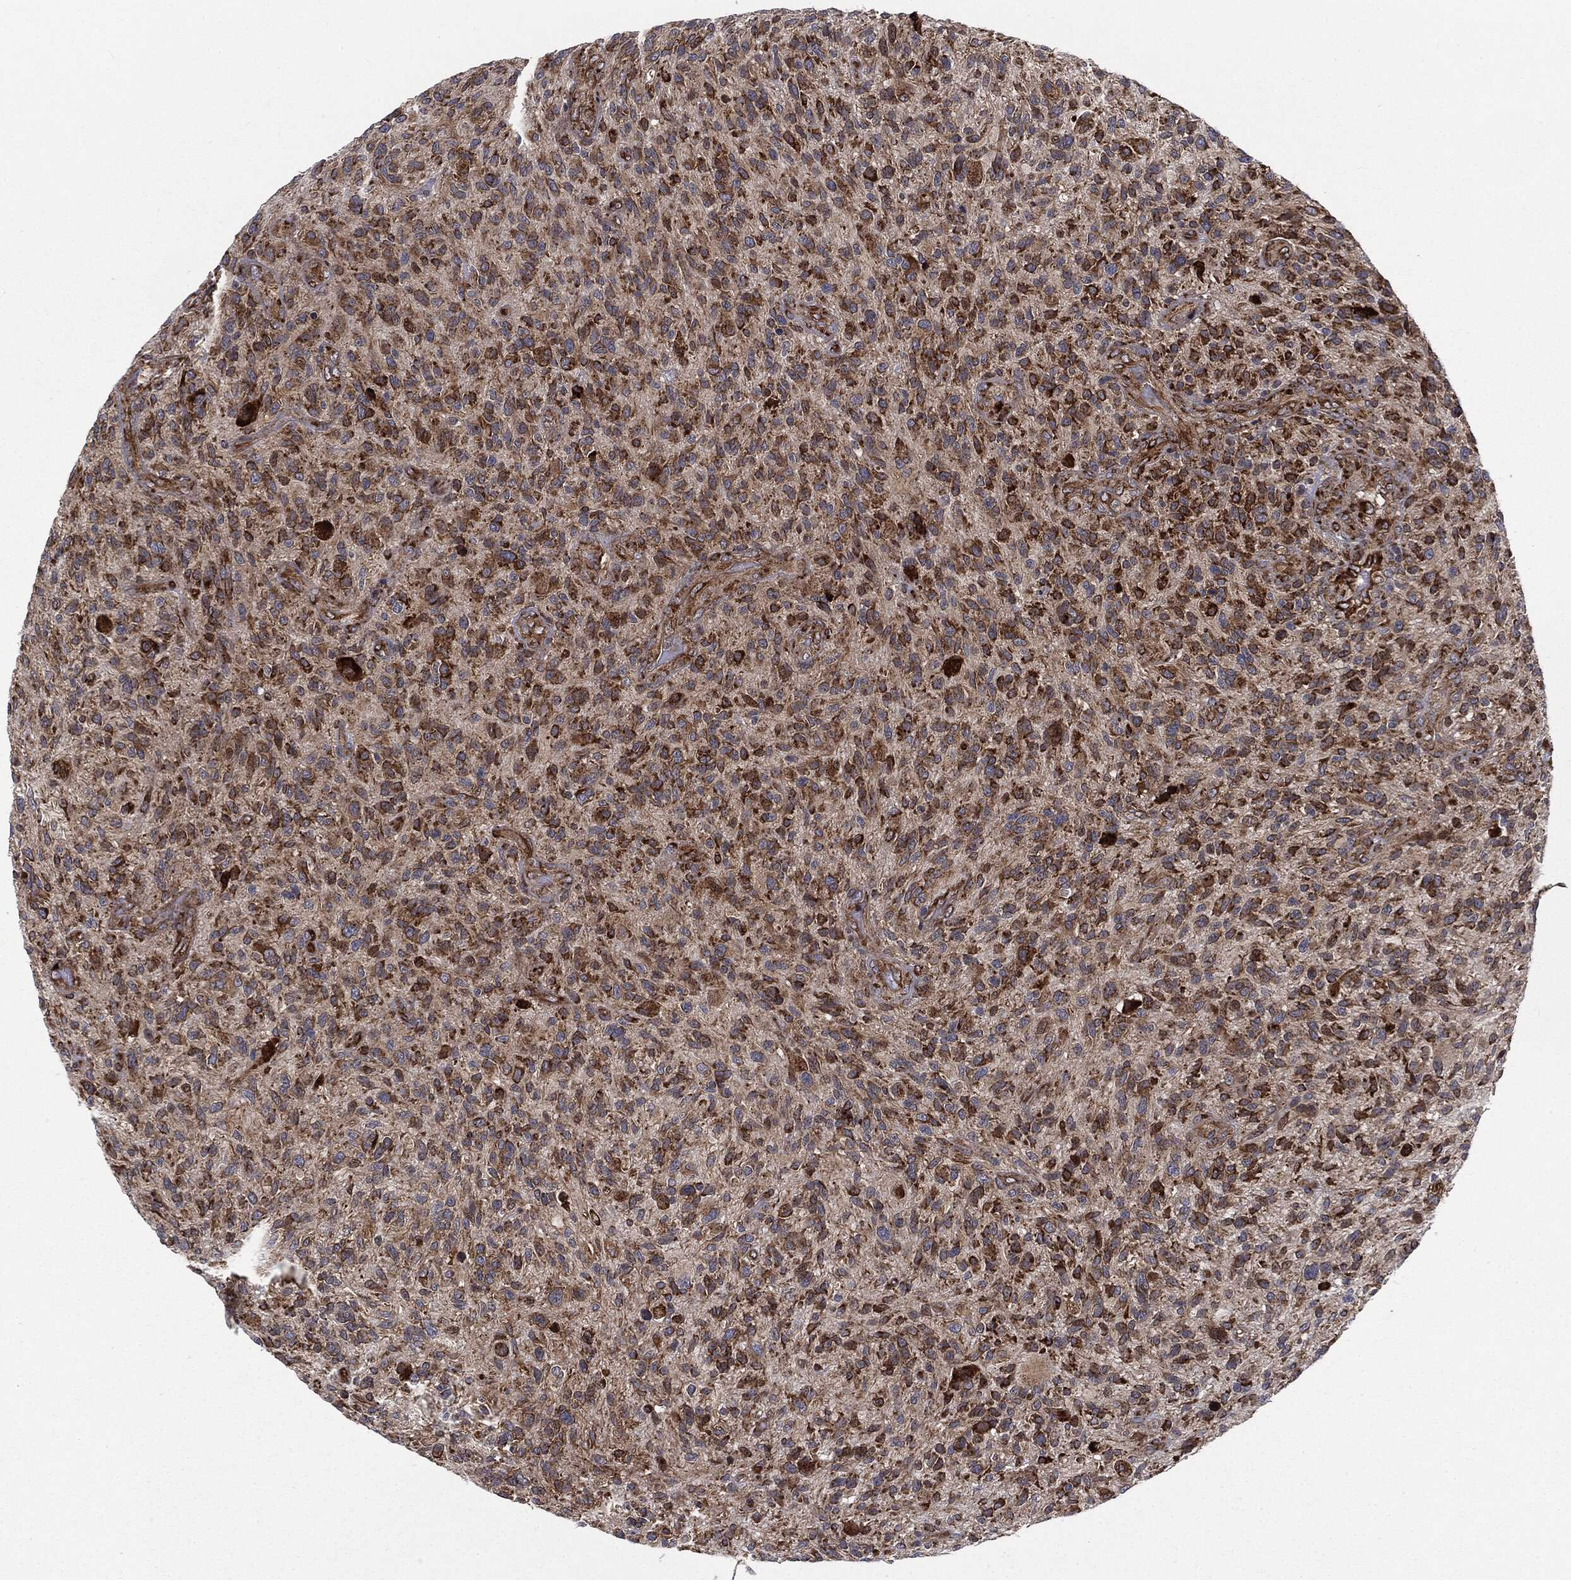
{"staining": {"intensity": "strong", "quantity": ">75%", "location": "cytoplasmic/membranous"}, "tissue": "glioma", "cell_type": "Tumor cells", "image_type": "cancer", "snomed": [{"axis": "morphology", "description": "Glioma, malignant, High grade"}, {"axis": "topography", "description": "Brain"}], "caption": "A high-resolution image shows IHC staining of malignant glioma (high-grade), which exhibits strong cytoplasmic/membranous positivity in about >75% of tumor cells. (Brightfield microscopy of DAB IHC at high magnification).", "gene": "CYLD", "patient": {"sex": "male", "age": 47}}